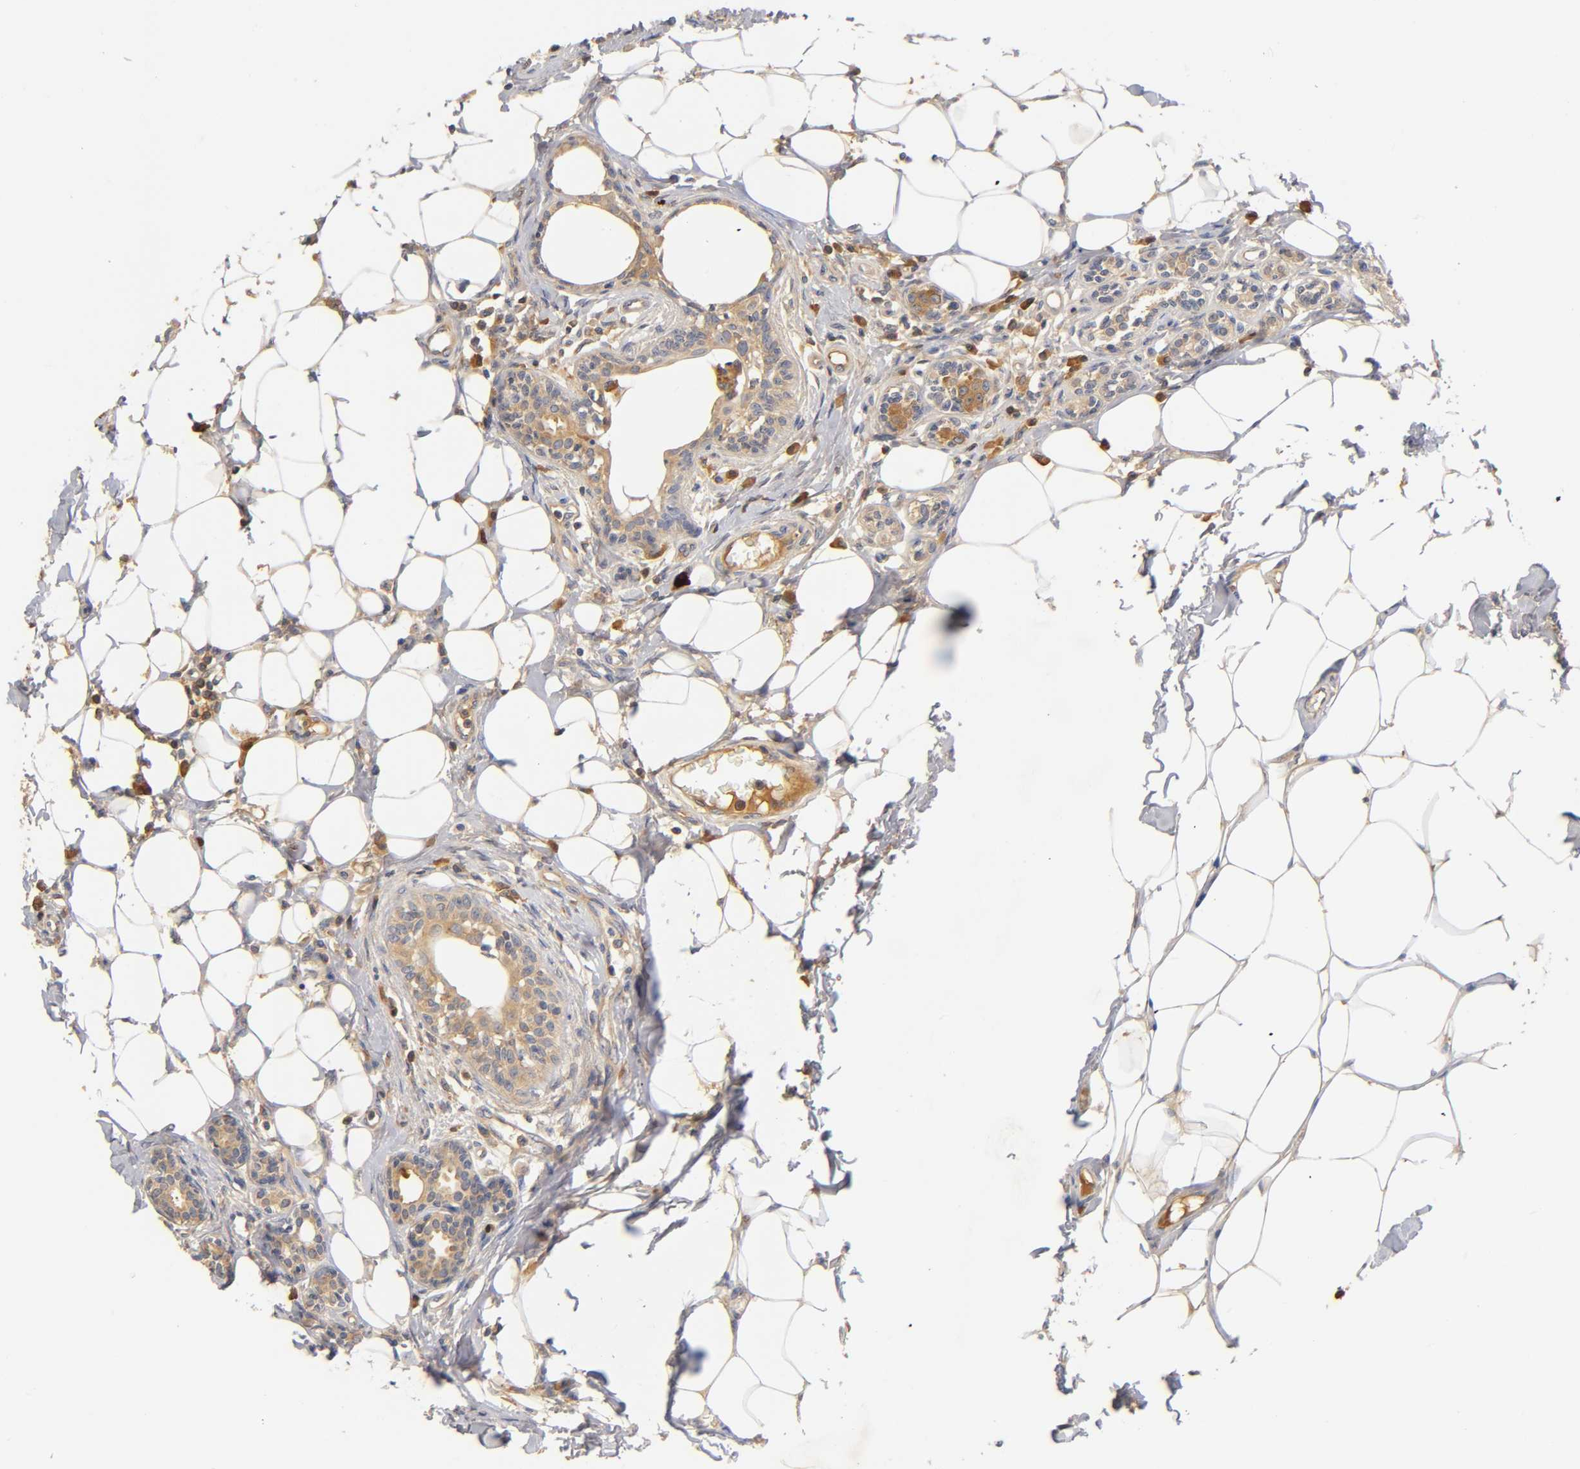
{"staining": {"intensity": "moderate", "quantity": ">75%", "location": "cytoplasmic/membranous"}, "tissue": "breast cancer", "cell_type": "Tumor cells", "image_type": "cancer", "snomed": [{"axis": "morphology", "description": "Duct carcinoma"}, {"axis": "topography", "description": "Breast"}], "caption": "Protein expression analysis of breast cancer displays moderate cytoplasmic/membranous staining in about >75% of tumor cells.", "gene": "RPS29", "patient": {"sex": "female", "age": 40}}